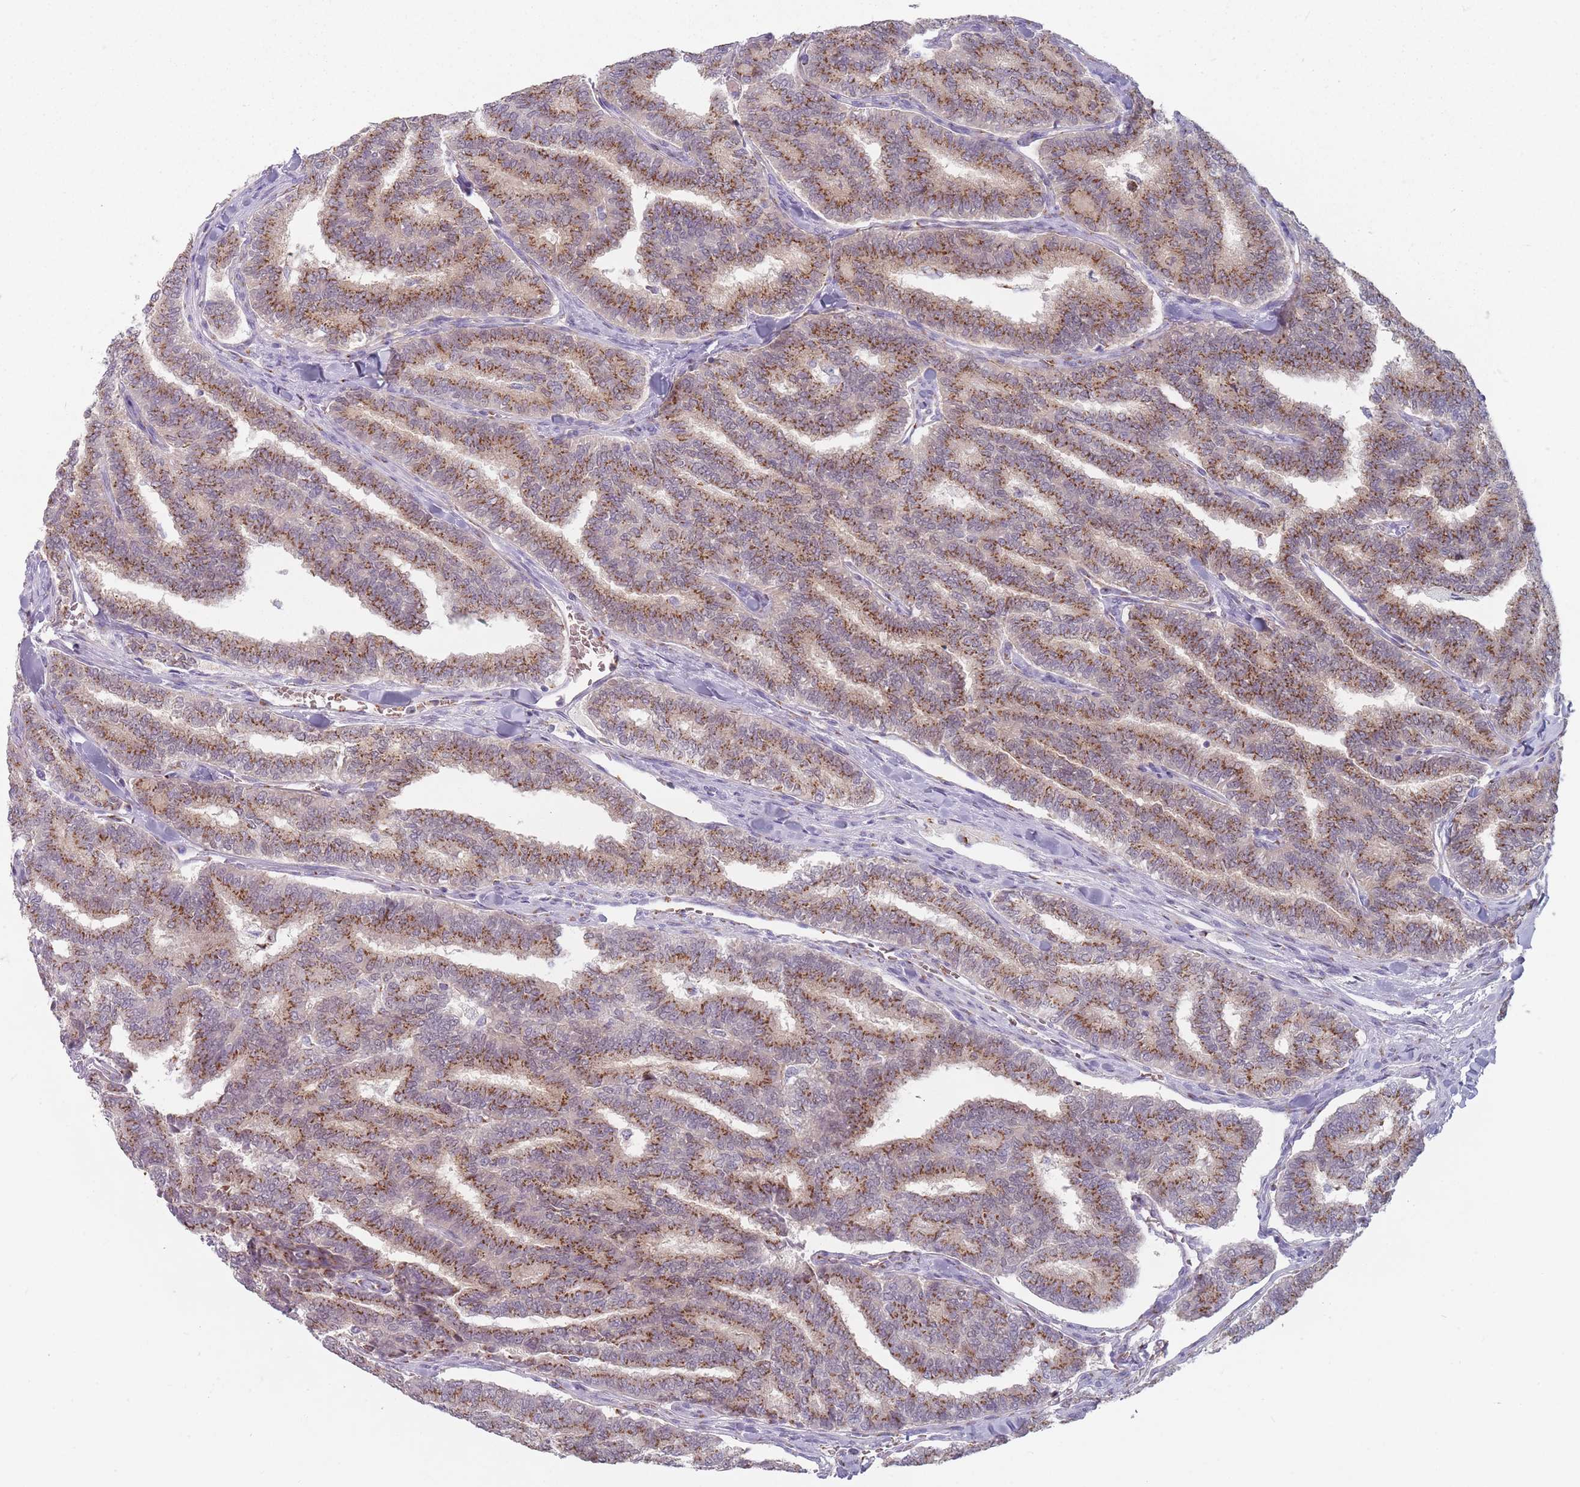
{"staining": {"intensity": "strong", "quantity": ">75%", "location": "cytoplasmic/membranous"}, "tissue": "thyroid cancer", "cell_type": "Tumor cells", "image_type": "cancer", "snomed": [{"axis": "morphology", "description": "Papillary adenocarcinoma, NOS"}, {"axis": "topography", "description": "Thyroid gland"}], "caption": "Immunohistochemistry (IHC) of thyroid papillary adenocarcinoma exhibits high levels of strong cytoplasmic/membranous staining in about >75% of tumor cells.", "gene": "MAN1B1", "patient": {"sex": "female", "age": 35}}